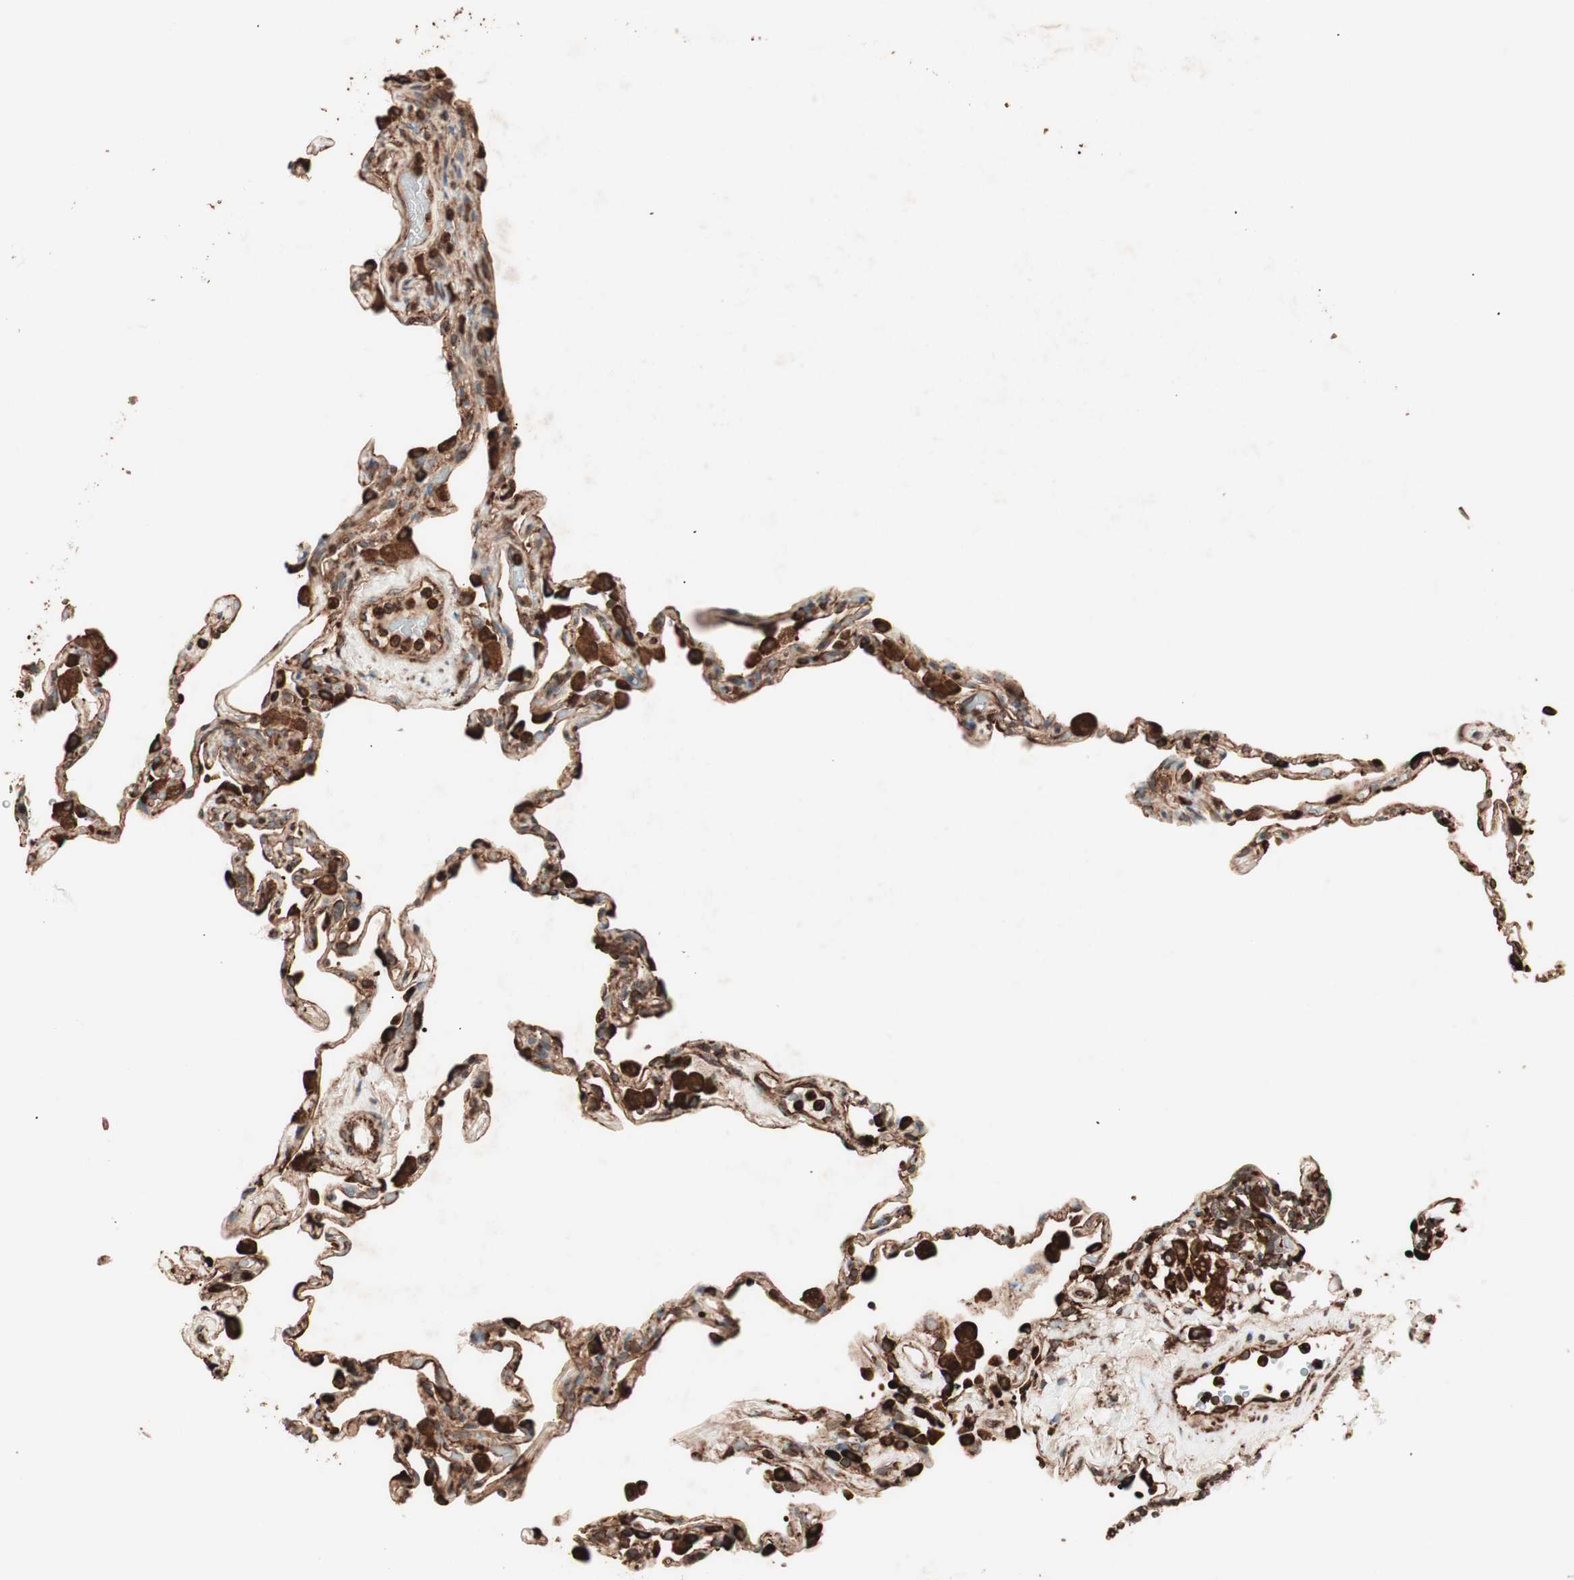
{"staining": {"intensity": "strong", "quantity": ">75%", "location": "cytoplasmic/membranous,nuclear"}, "tissue": "lung", "cell_type": "Alveolar cells", "image_type": "normal", "snomed": [{"axis": "morphology", "description": "Normal tissue, NOS"}, {"axis": "topography", "description": "Lung"}], "caption": "A high amount of strong cytoplasmic/membranous,nuclear expression is present in about >75% of alveolar cells in unremarkable lung. The protein is shown in brown color, while the nuclei are stained blue.", "gene": "VEGFA", "patient": {"sex": "male", "age": 59}}